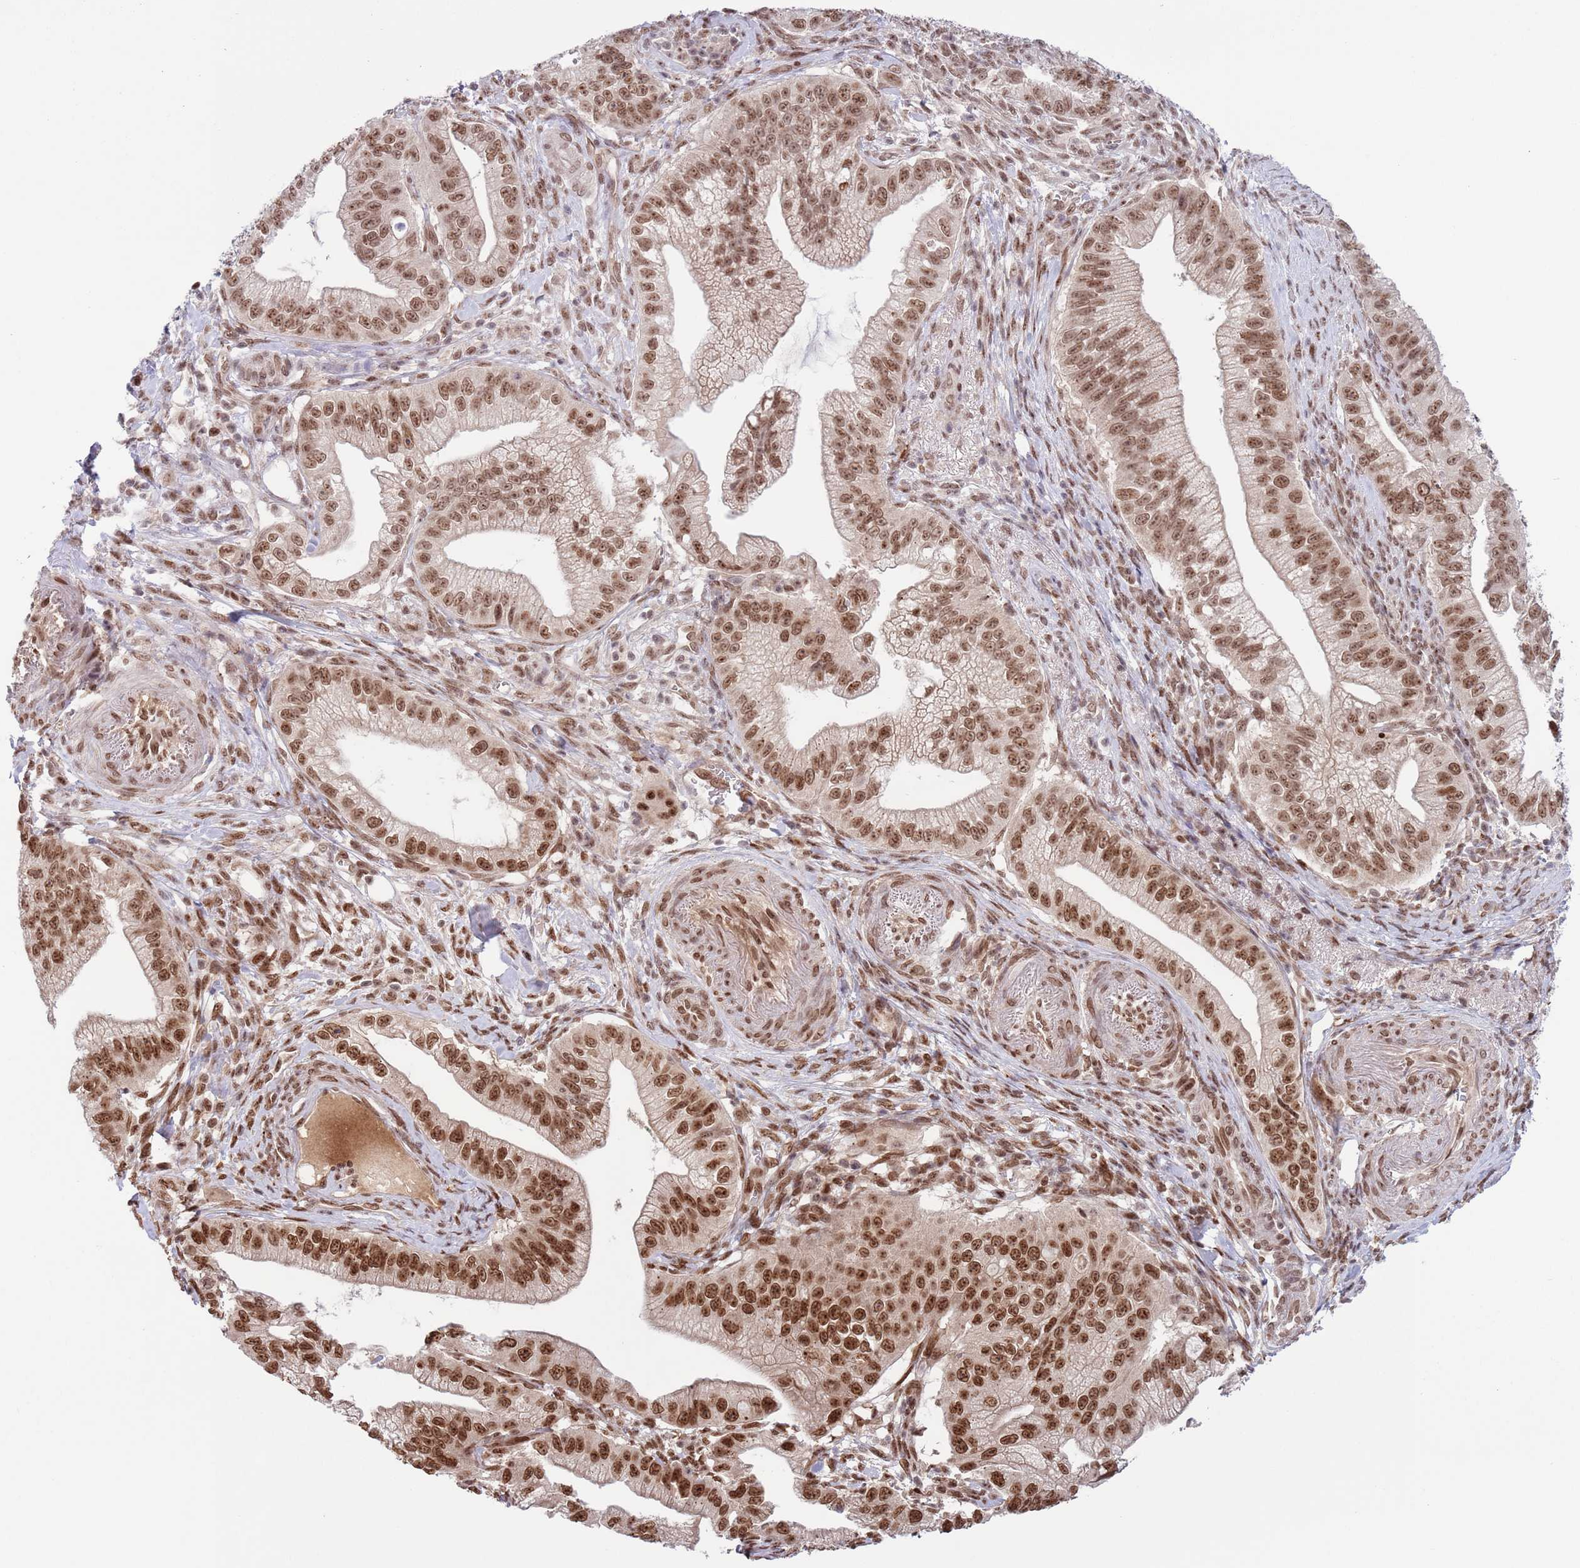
{"staining": {"intensity": "moderate", "quantity": ">75%", "location": "cytoplasmic/membranous,nuclear"}, "tissue": "pancreatic cancer", "cell_type": "Tumor cells", "image_type": "cancer", "snomed": [{"axis": "morphology", "description": "Adenocarcinoma, NOS"}, {"axis": "topography", "description": "Pancreas"}], "caption": "Adenocarcinoma (pancreatic) stained with immunohistochemistry (IHC) shows moderate cytoplasmic/membranous and nuclear expression in about >75% of tumor cells.", "gene": "SIPA1L3", "patient": {"sex": "male", "age": 70}}